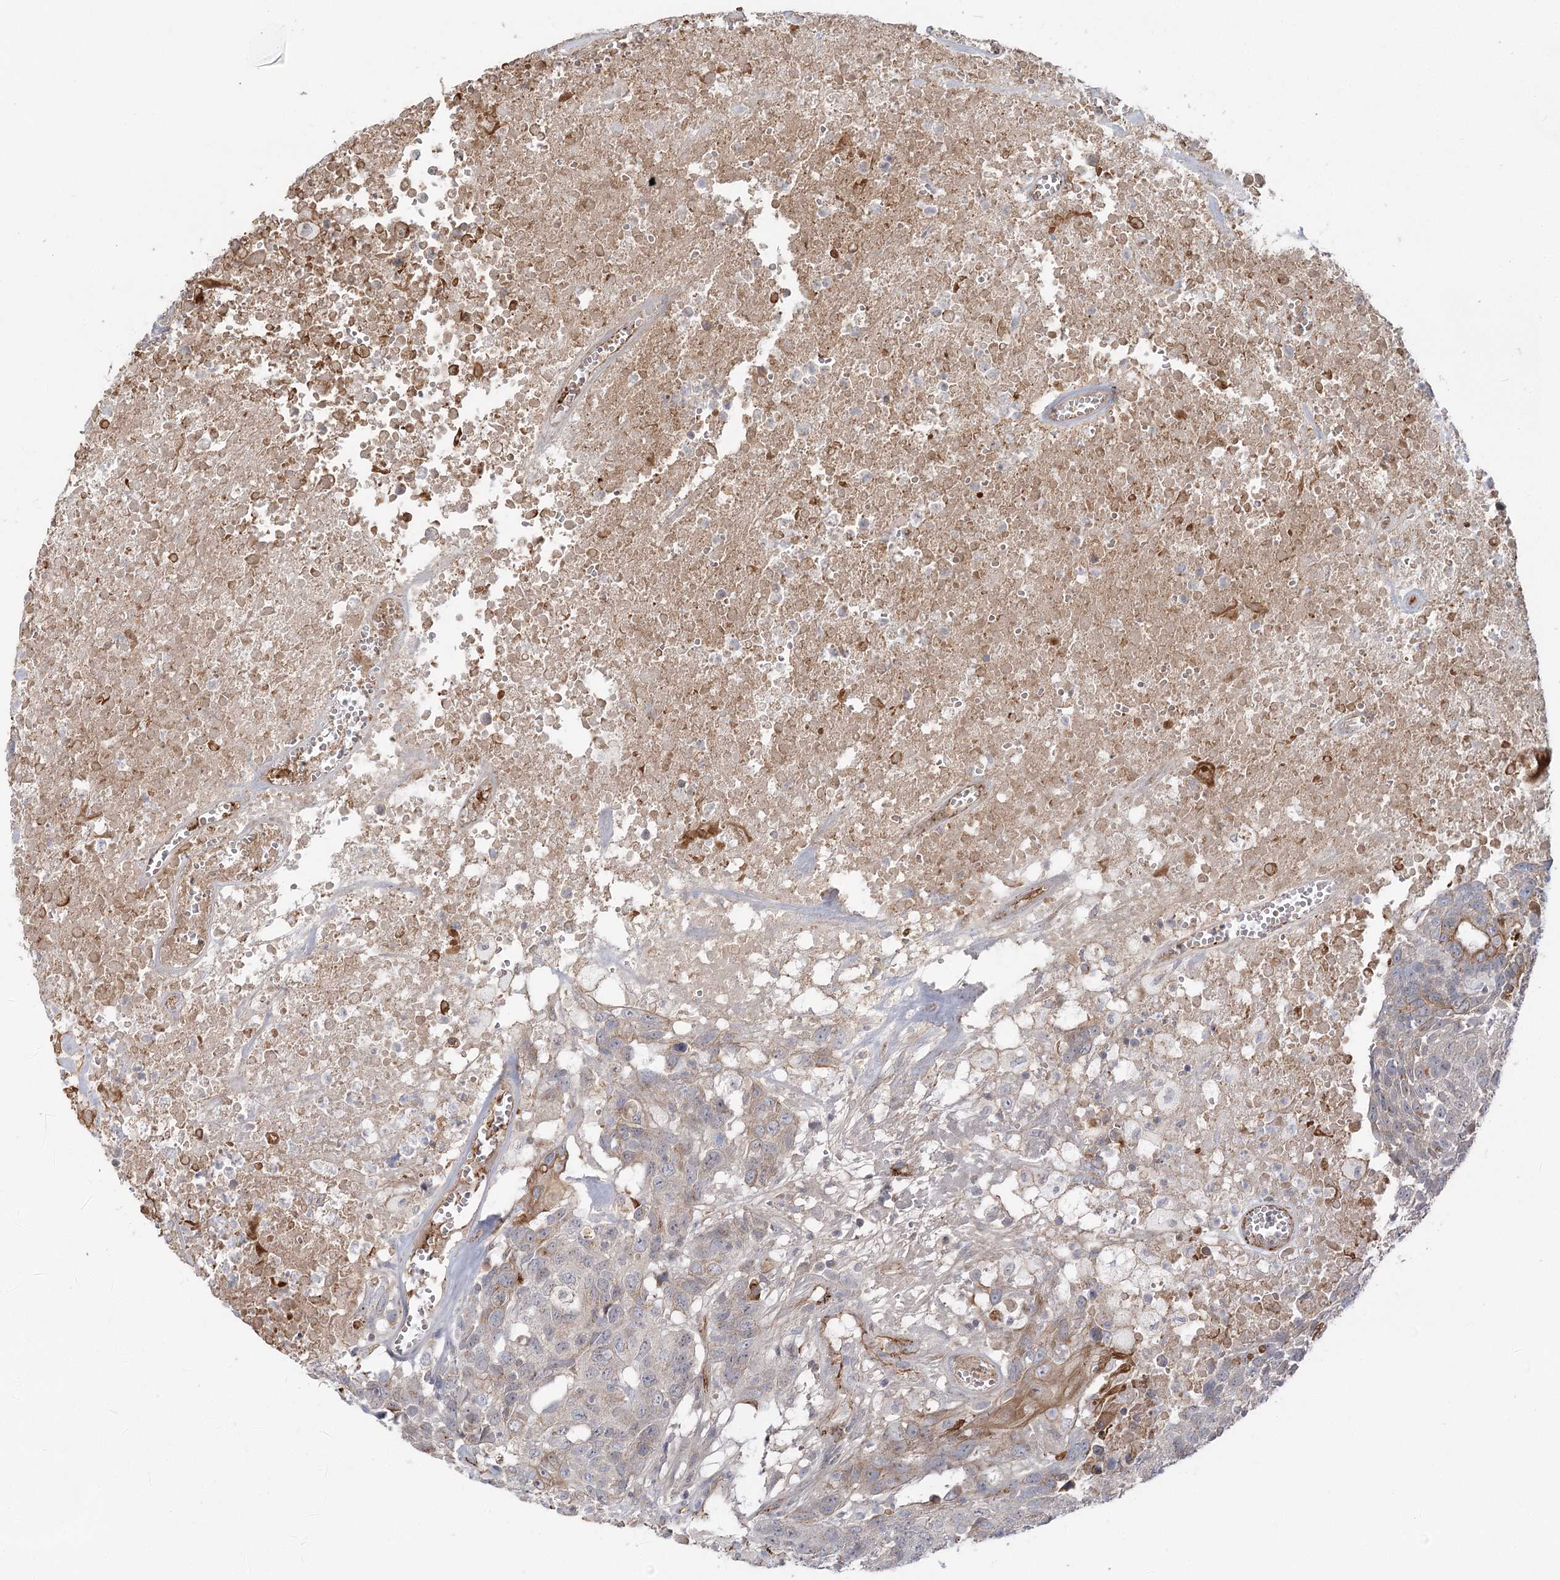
{"staining": {"intensity": "weak", "quantity": "<25%", "location": "cytoplasmic/membranous"}, "tissue": "head and neck cancer", "cell_type": "Tumor cells", "image_type": "cancer", "snomed": [{"axis": "morphology", "description": "Squamous cell carcinoma, NOS"}, {"axis": "topography", "description": "Head-Neck"}], "caption": "A high-resolution image shows IHC staining of head and neck cancer, which displays no significant expression in tumor cells. (Brightfield microscopy of DAB (3,3'-diaminobenzidine) IHC at high magnification).", "gene": "KBTBD4", "patient": {"sex": "male", "age": 66}}